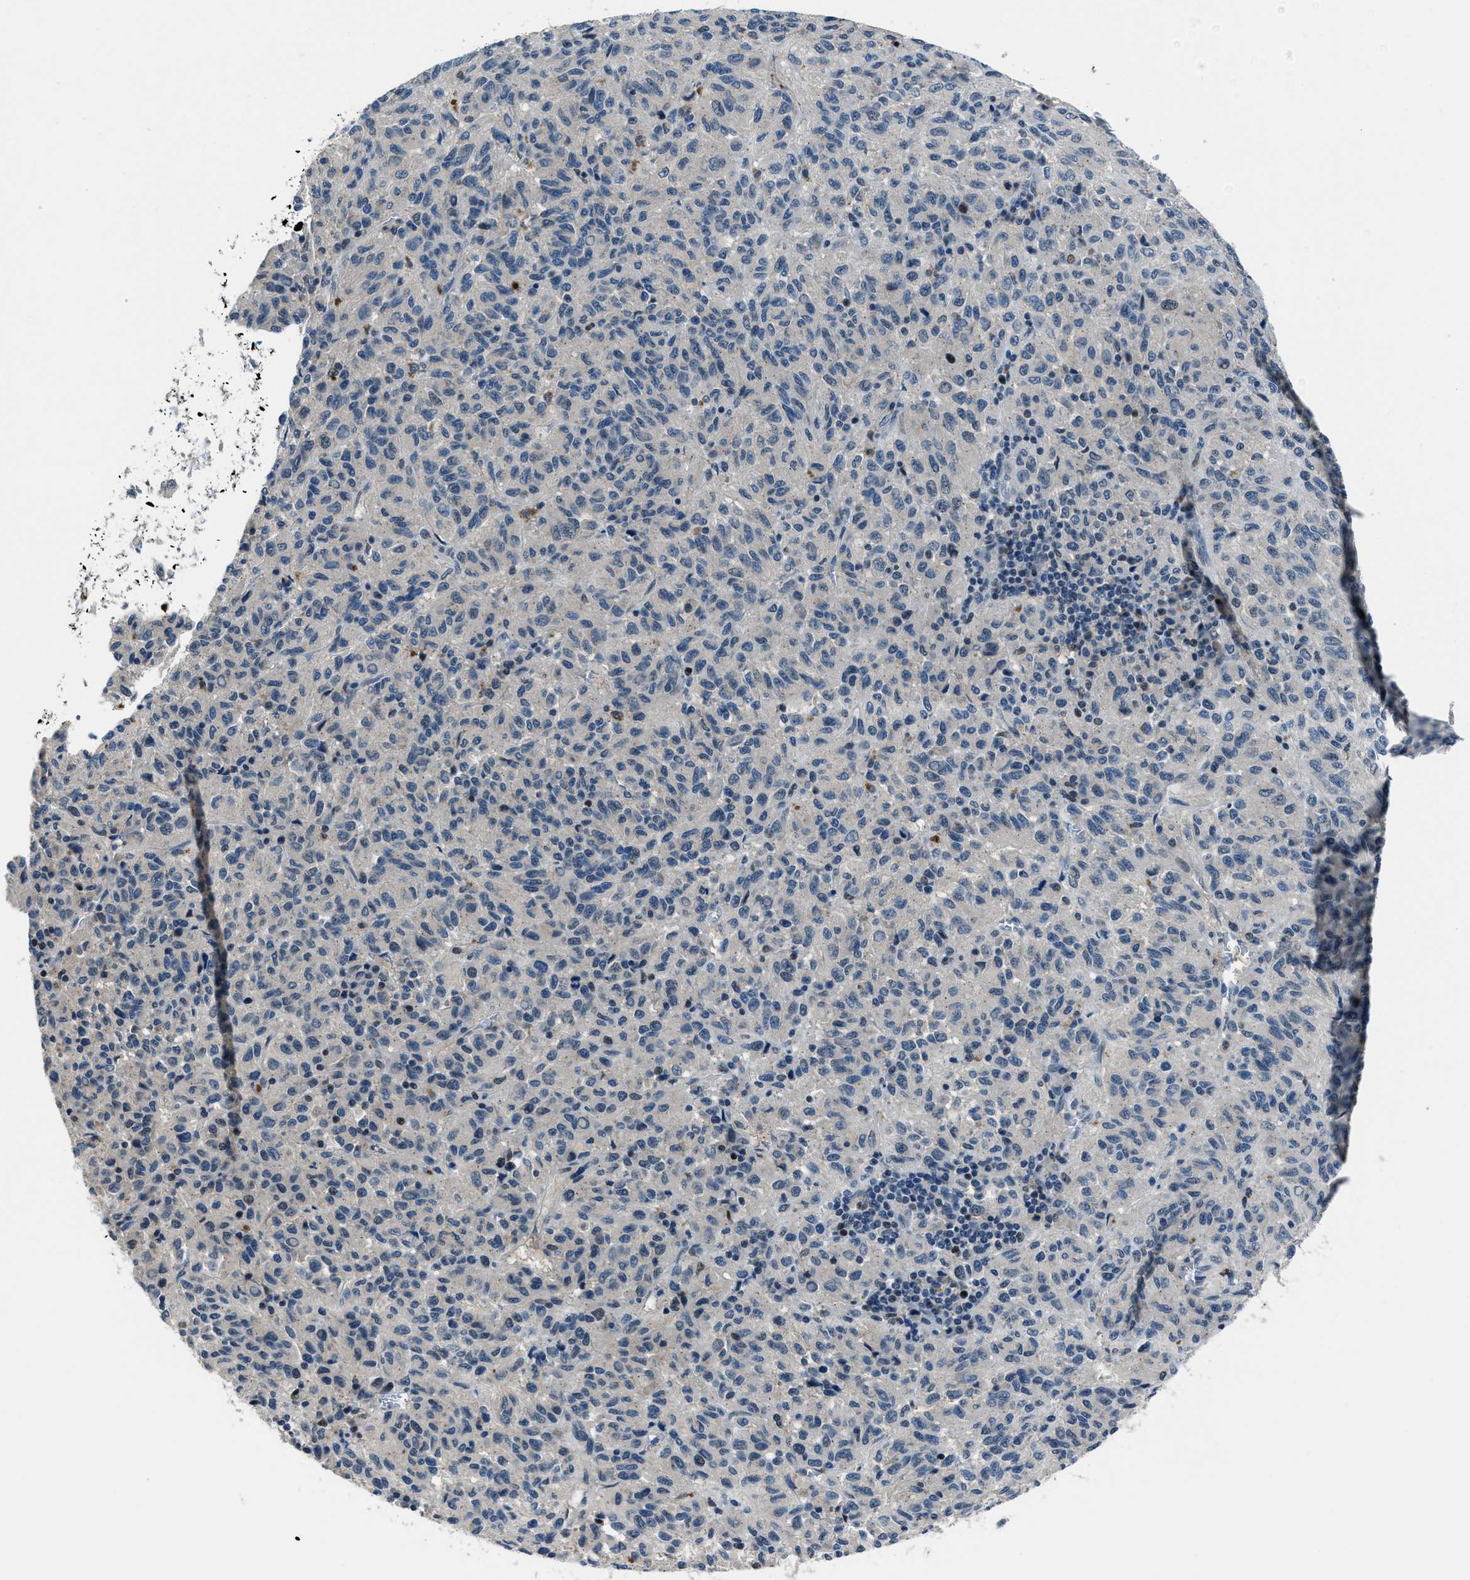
{"staining": {"intensity": "negative", "quantity": "none", "location": "none"}, "tissue": "melanoma", "cell_type": "Tumor cells", "image_type": "cancer", "snomed": [{"axis": "morphology", "description": "Malignant melanoma, Metastatic site"}, {"axis": "topography", "description": "Lung"}], "caption": "Immunohistochemistry (IHC) photomicrograph of neoplastic tissue: malignant melanoma (metastatic site) stained with DAB displays no significant protein staining in tumor cells.", "gene": "DUSP19", "patient": {"sex": "male", "age": 64}}